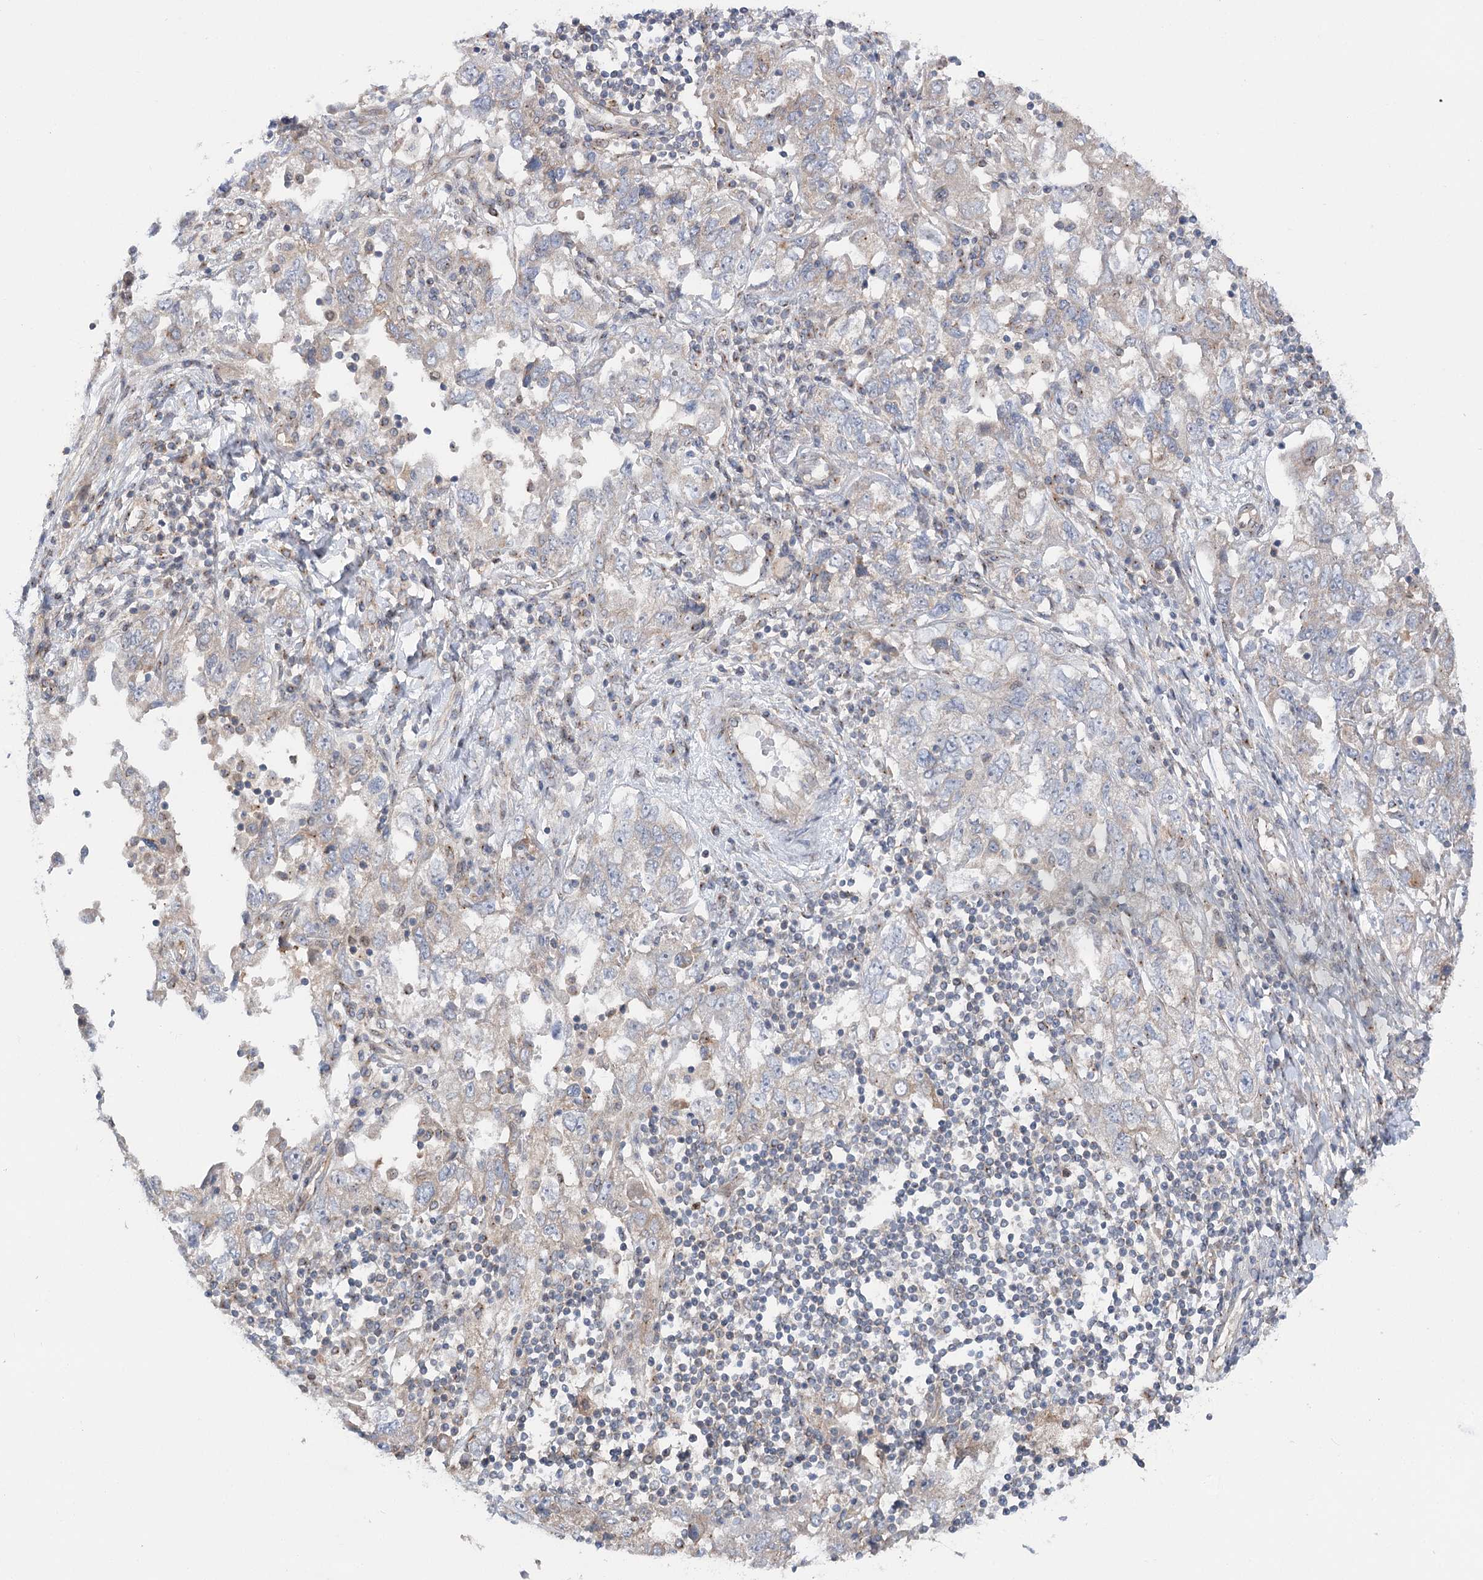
{"staining": {"intensity": "weak", "quantity": "<25%", "location": "cytoplasmic/membranous"}, "tissue": "ovarian cancer", "cell_type": "Tumor cells", "image_type": "cancer", "snomed": [{"axis": "morphology", "description": "Carcinoma, NOS"}, {"axis": "morphology", "description": "Cystadenocarcinoma, serous, NOS"}, {"axis": "topography", "description": "Ovary"}], "caption": "IHC histopathology image of neoplastic tissue: carcinoma (ovarian) stained with DAB (3,3'-diaminobenzidine) displays no significant protein positivity in tumor cells.", "gene": "SCN11A", "patient": {"sex": "female", "age": 69}}